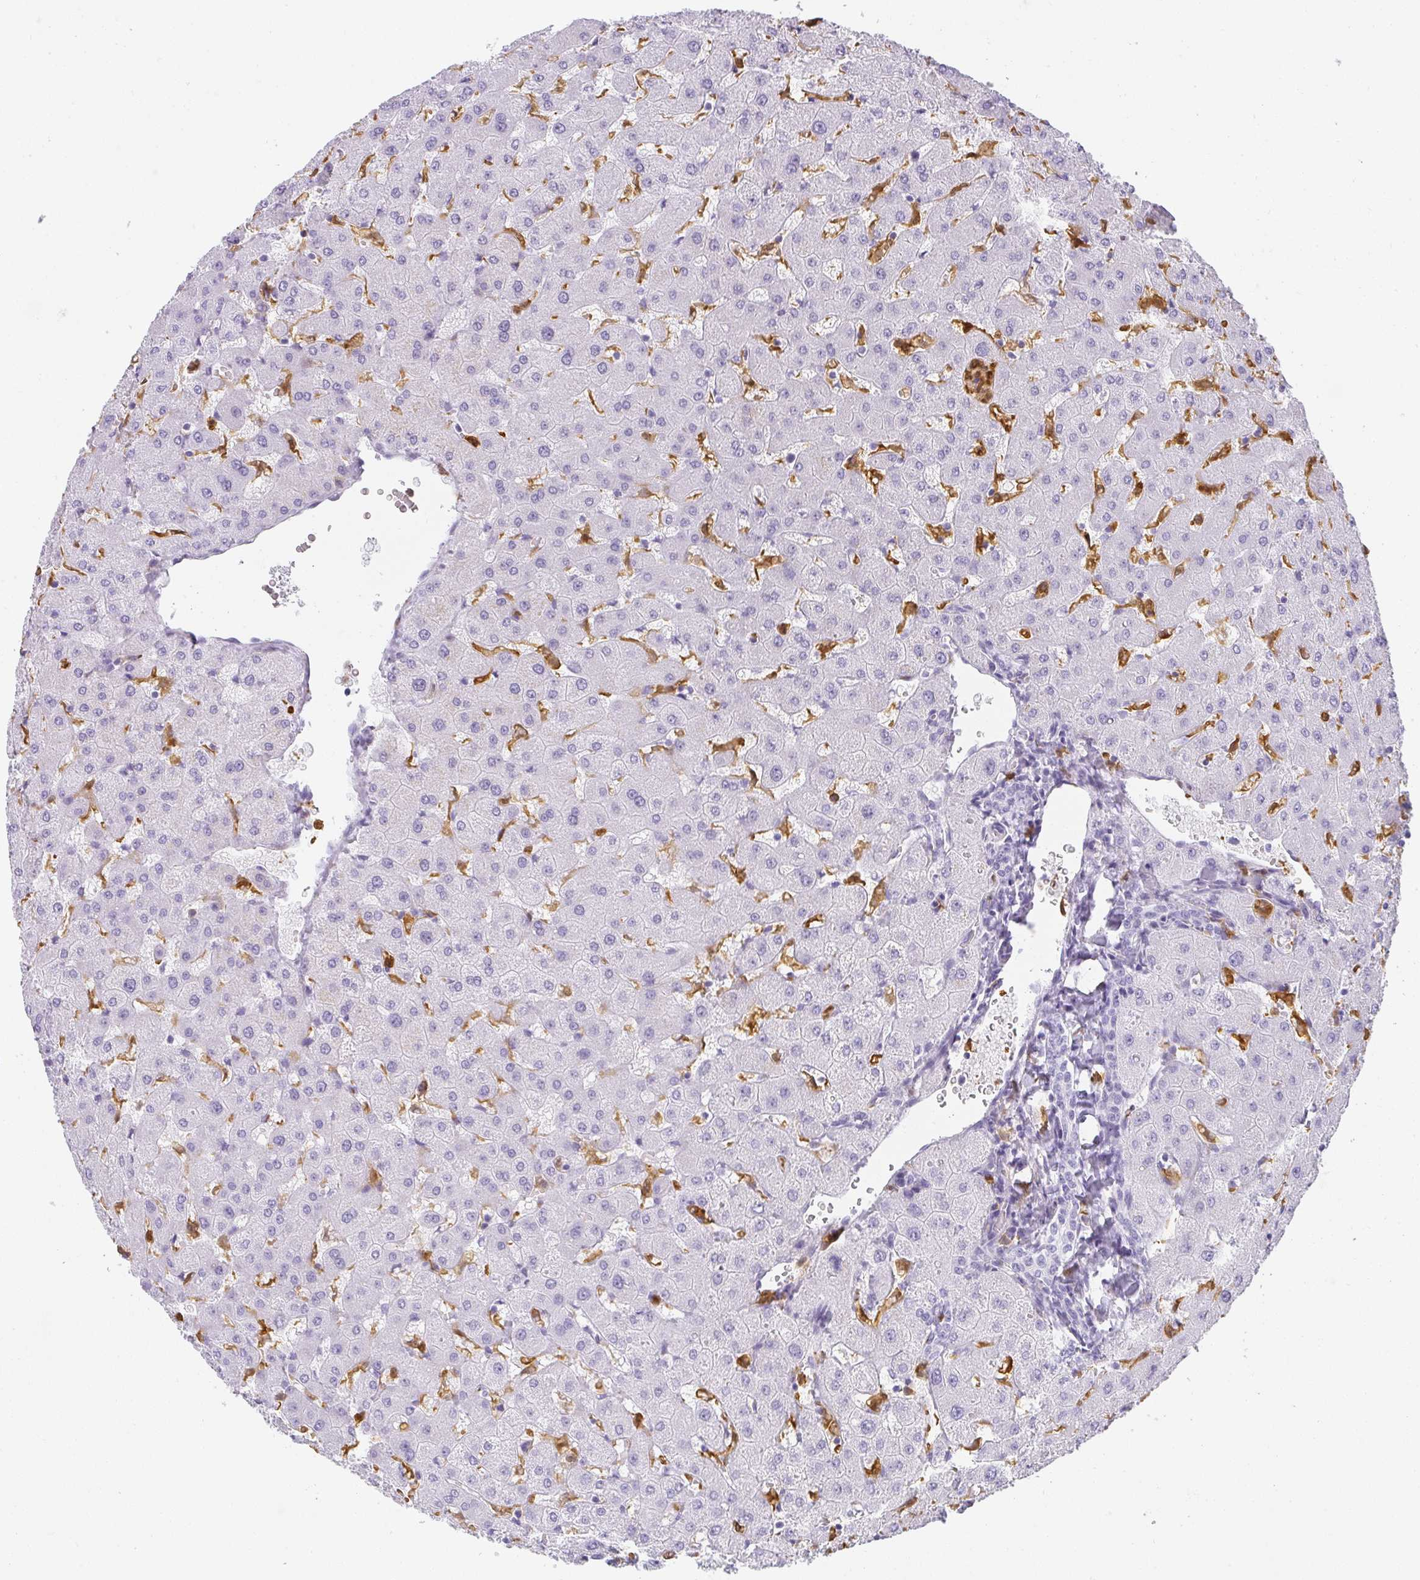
{"staining": {"intensity": "negative", "quantity": "none", "location": "none"}, "tissue": "liver", "cell_type": "Cholangiocytes", "image_type": "normal", "snomed": [{"axis": "morphology", "description": "Normal tissue, NOS"}, {"axis": "topography", "description": "Liver"}], "caption": "A high-resolution histopathology image shows immunohistochemistry (IHC) staining of benign liver, which demonstrates no significant positivity in cholangiocytes.", "gene": "HK3", "patient": {"sex": "female", "age": 63}}